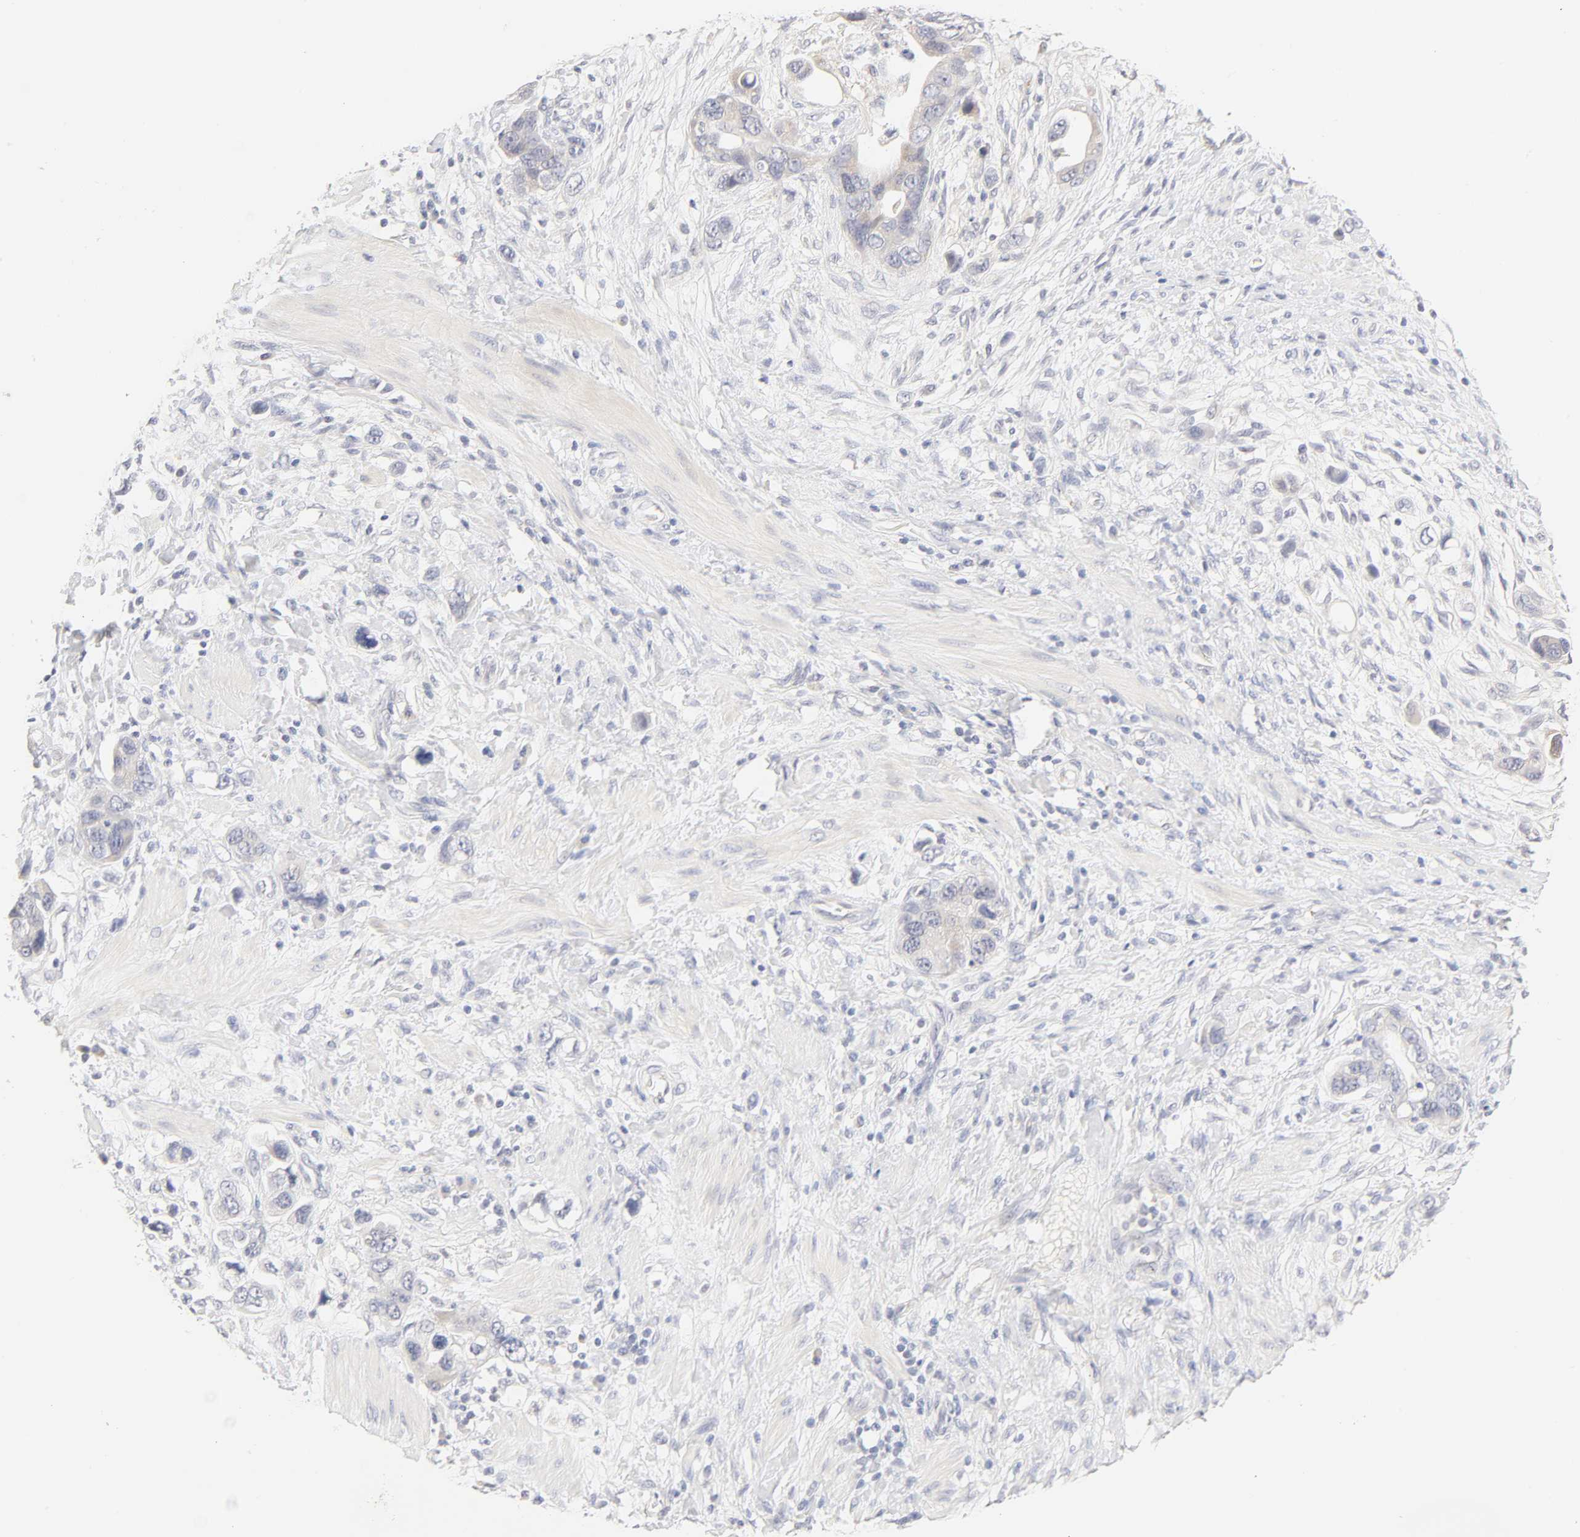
{"staining": {"intensity": "moderate", "quantity": "<25%", "location": "cytoplasmic/membranous"}, "tissue": "stomach cancer", "cell_type": "Tumor cells", "image_type": "cancer", "snomed": [{"axis": "morphology", "description": "Adenocarcinoma, NOS"}, {"axis": "topography", "description": "Stomach, lower"}], "caption": "This image displays immunohistochemistry staining of stomach cancer, with low moderate cytoplasmic/membranous positivity in approximately <25% of tumor cells.", "gene": "CYP4B1", "patient": {"sex": "female", "age": 93}}